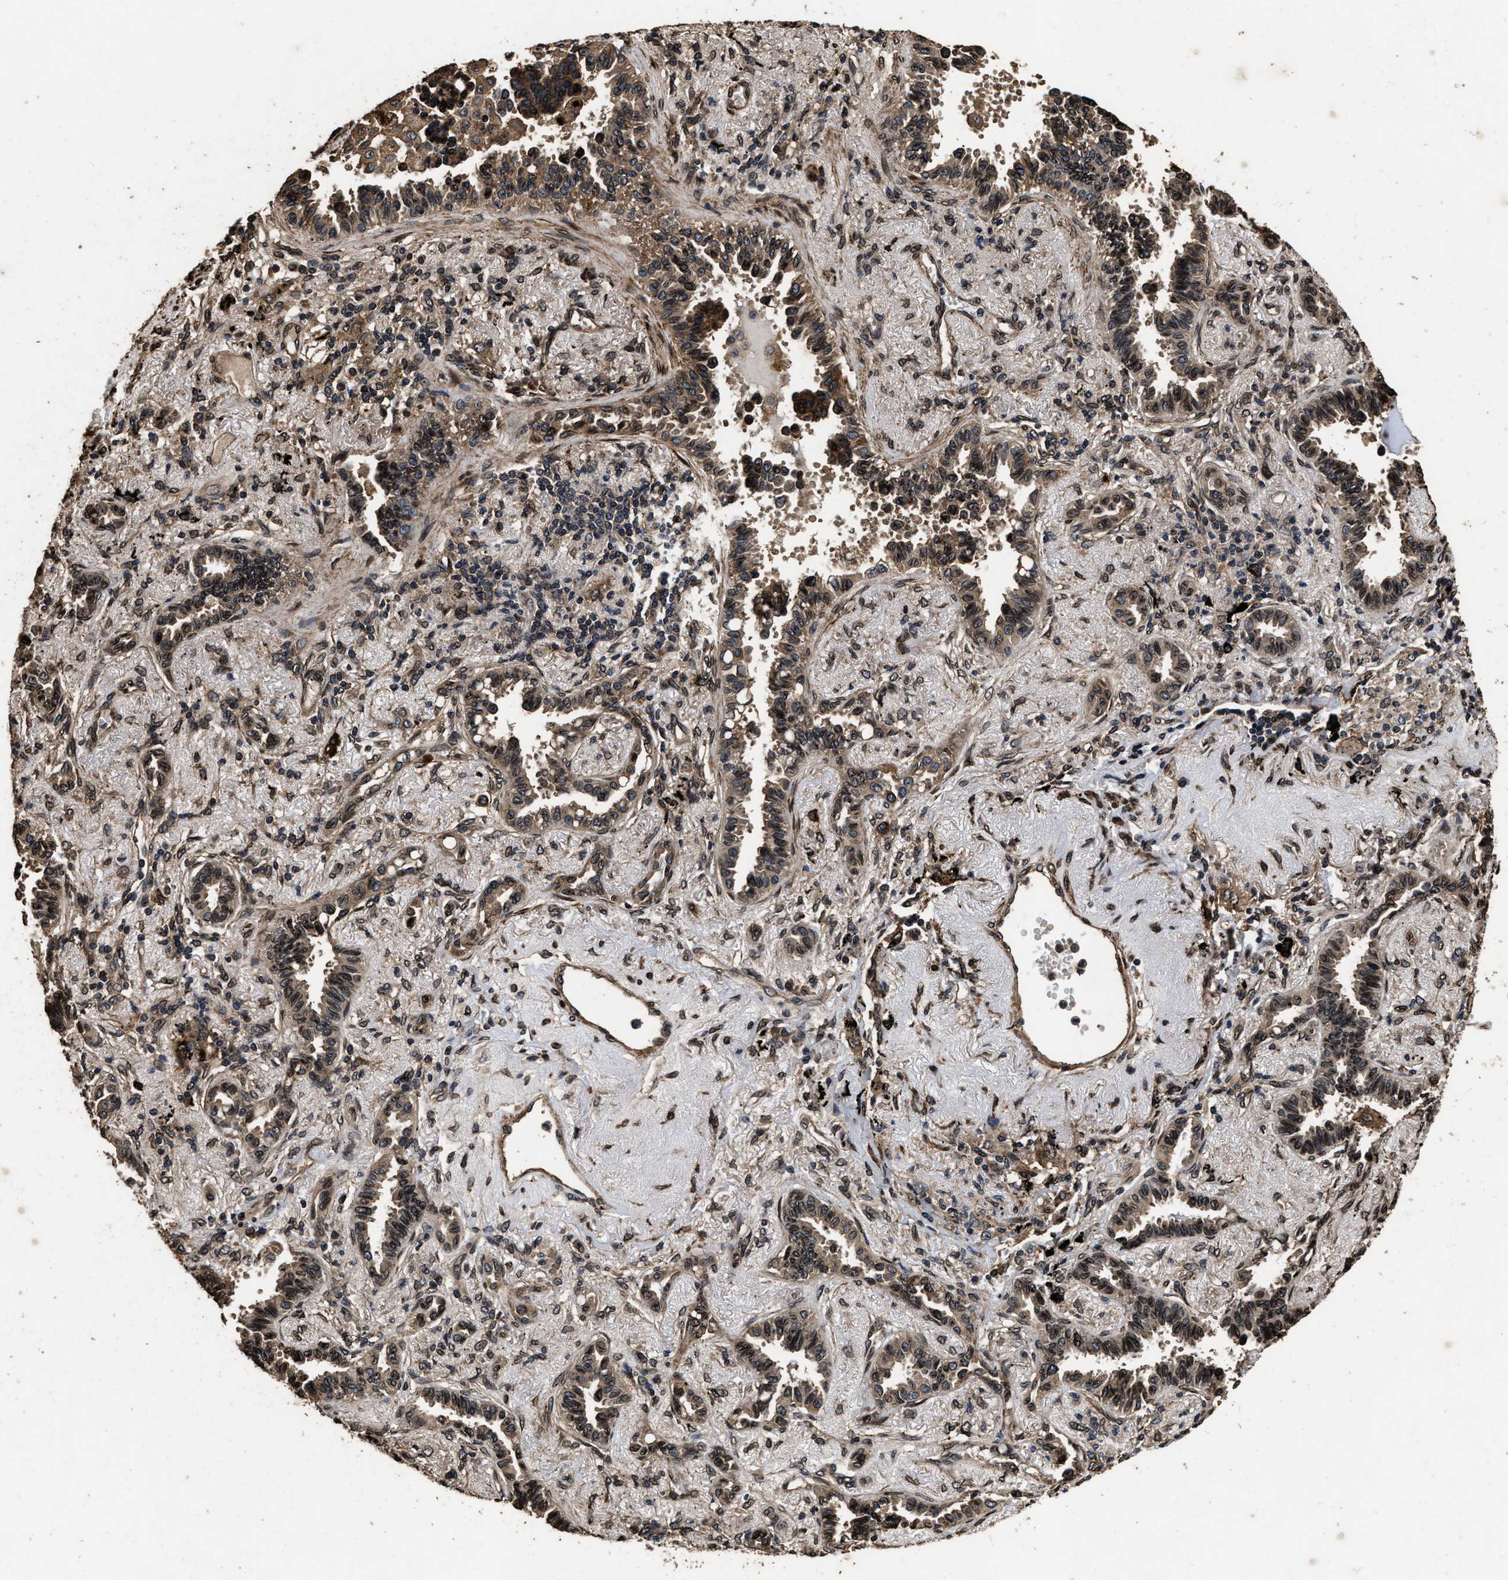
{"staining": {"intensity": "moderate", "quantity": ">75%", "location": "cytoplasmic/membranous,nuclear"}, "tissue": "lung cancer", "cell_type": "Tumor cells", "image_type": "cancer", "snomed": [{"axis": "morphology", "description": "Adenocarcinoma, NOS"}, {"axis": "topography", "description": "Lung"}], "caption": "Protein analysis of lung cancer tissue exhibits moderate cytoplasmic/membranous and nuclear expression in about >75% of tumor cells.", "gene": "ACCS", "patient": {"sex": "male", "age": 59}}